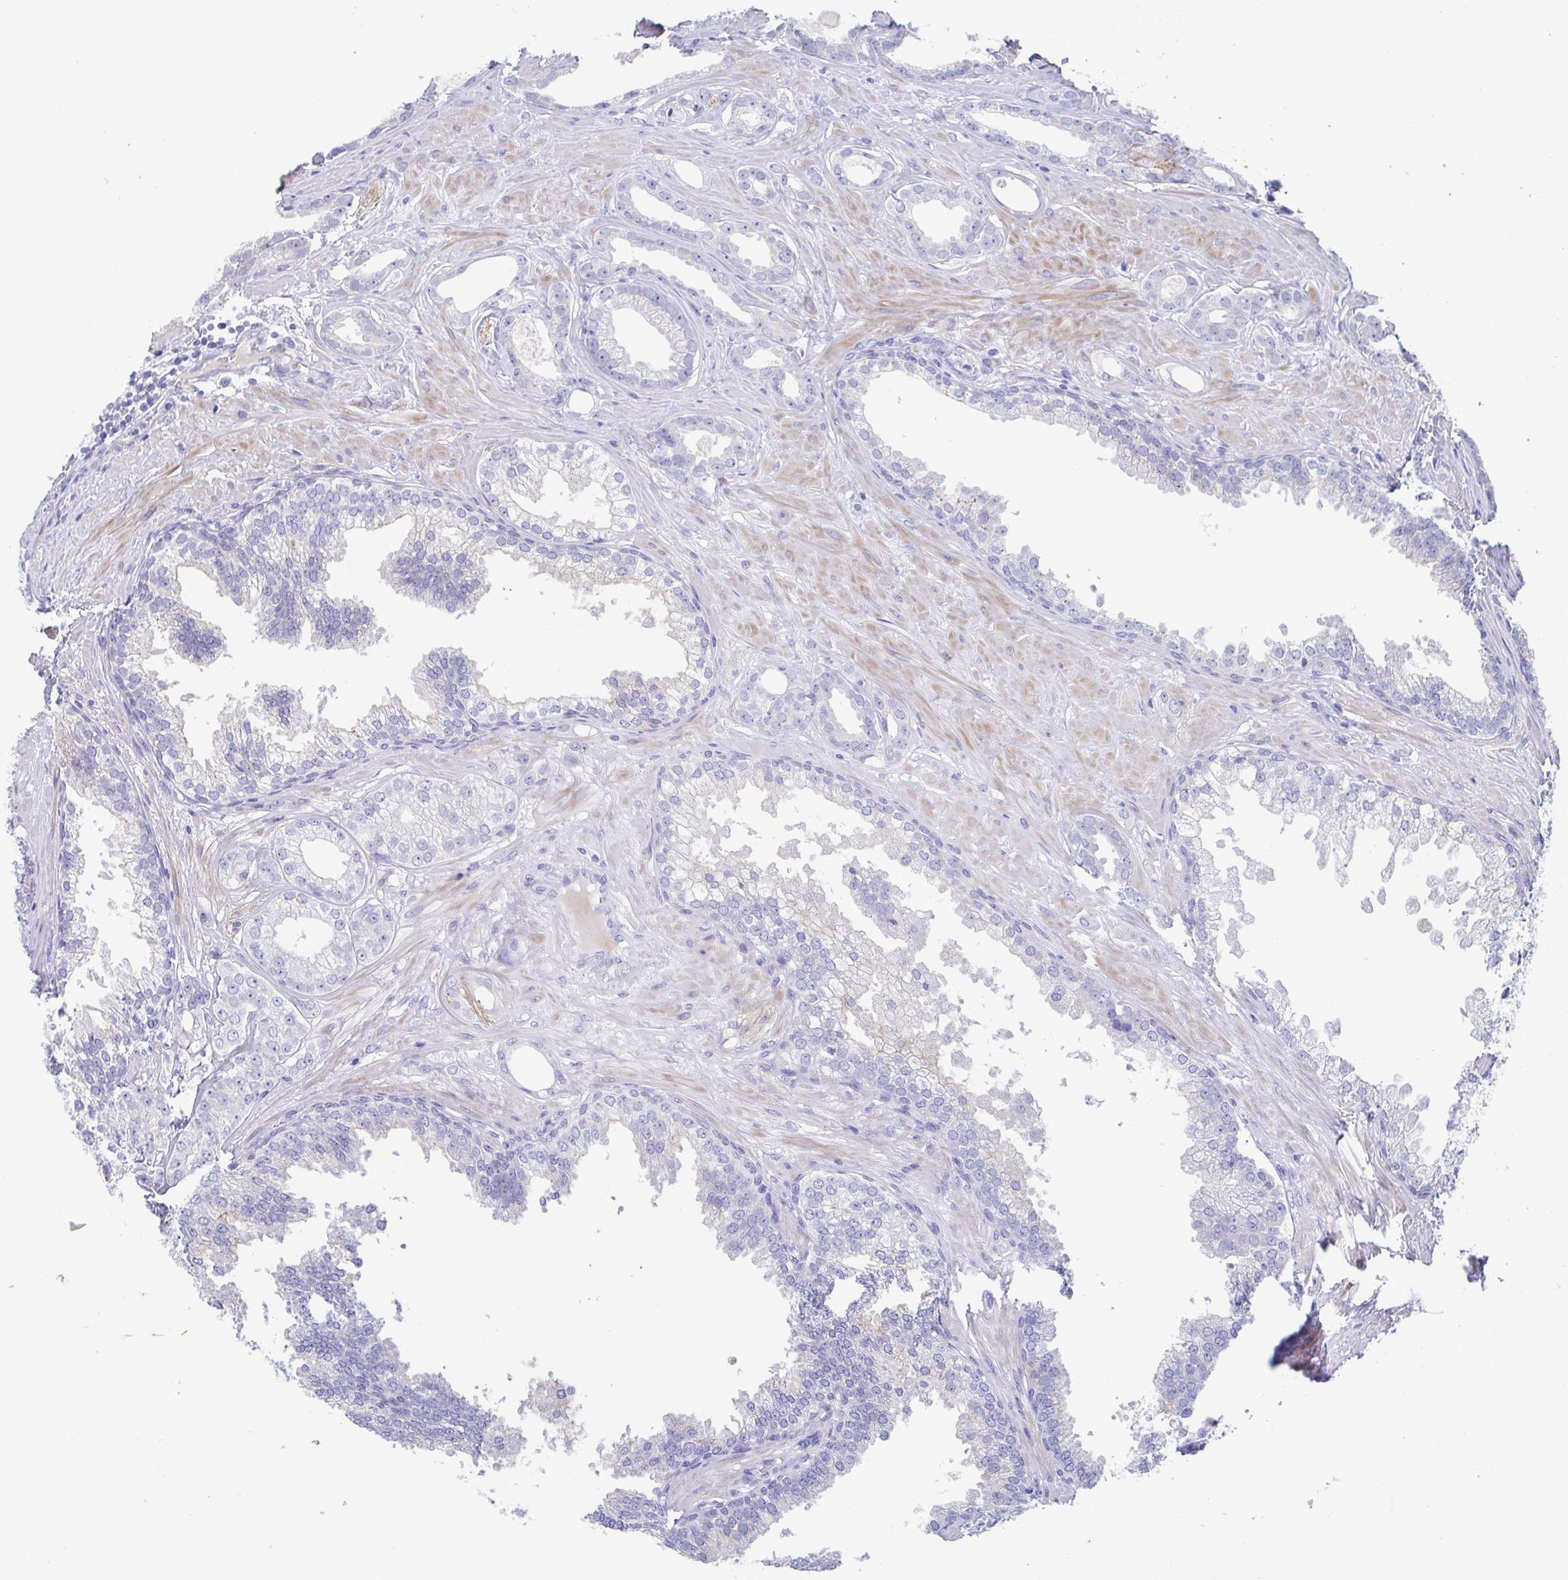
{"staining": {"intensity": "negative", "quantity": "none", "location": "none"}, "tissue": "prostate cancer", "cell_type": "Tumor cells", "image_type": "cancer", "snomed": [{"axis": "morphology", "description": "Adenocarcinoma, Low grade"}, {"axis": "topography", "description": "Prostate"}], "caption": "The photomicrograph exhibits no staining of tumor cells in prostate low-grade adenocarcinoma.", "gene": "CDH2", "patient": {"sex": "male", "age": 65}}